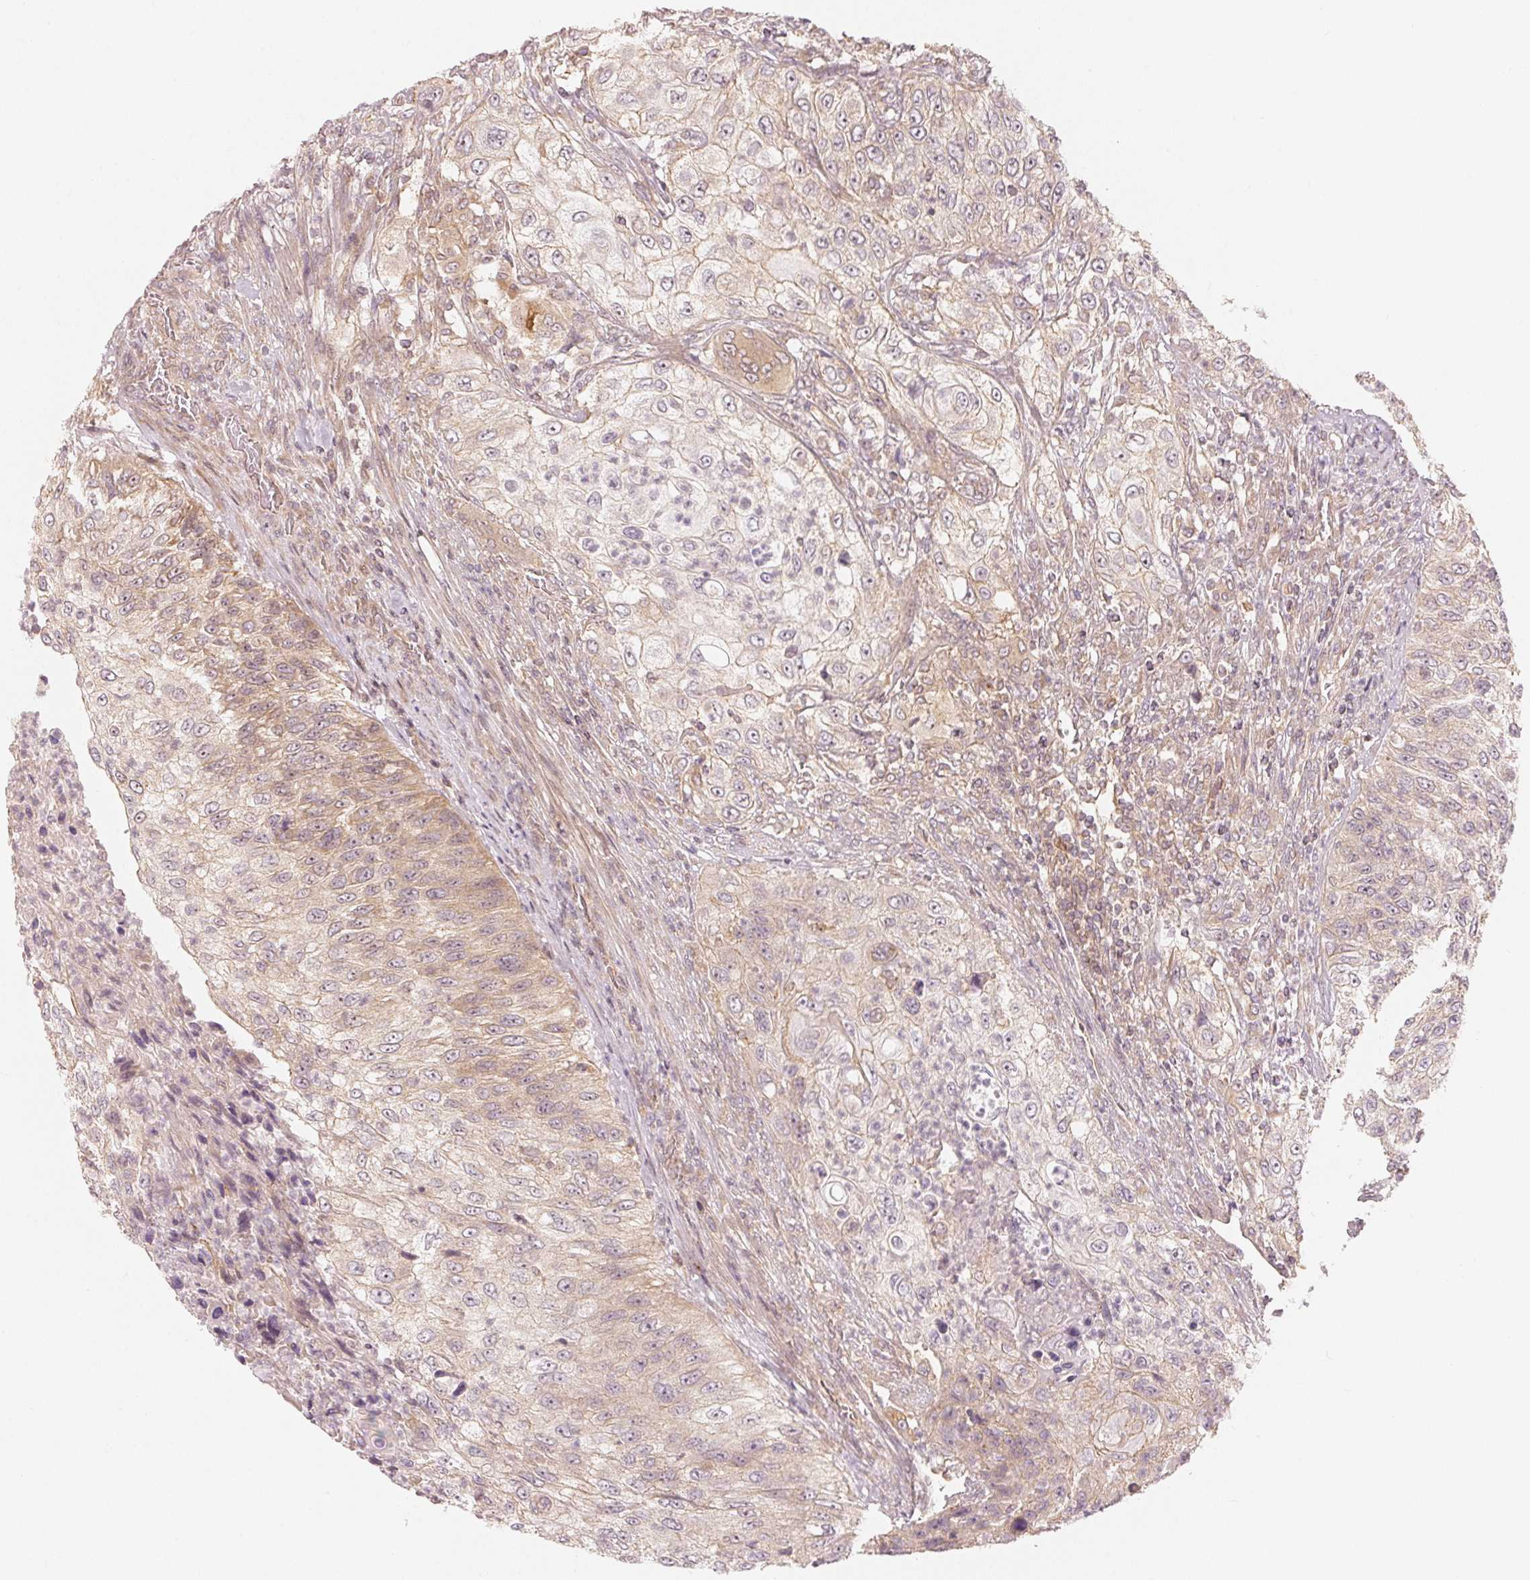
{"staining": {"intensity": "weak", "quantity": "25%-75%", "location": "cytoplasmic/membranous"}, "tissue": "urothelial cancer", "cell_type": "Tumor cells", "image_type": "cancer", "snomed": [{"axis": "morphology", "description": "Urothelial carcinoma, High grade"}, {"axis": "topography", "description": "Urinary bladder"}], "caption": "An immunohistochemistry (IHC) image of neoplastic tissue is shown. Protein staining in brown highlights weak cytoplasmic/membranous positivity in urothelial cancer within tumor cells.", "gene": "WDR54", "patient": {"sex": "female", "age": 60}}